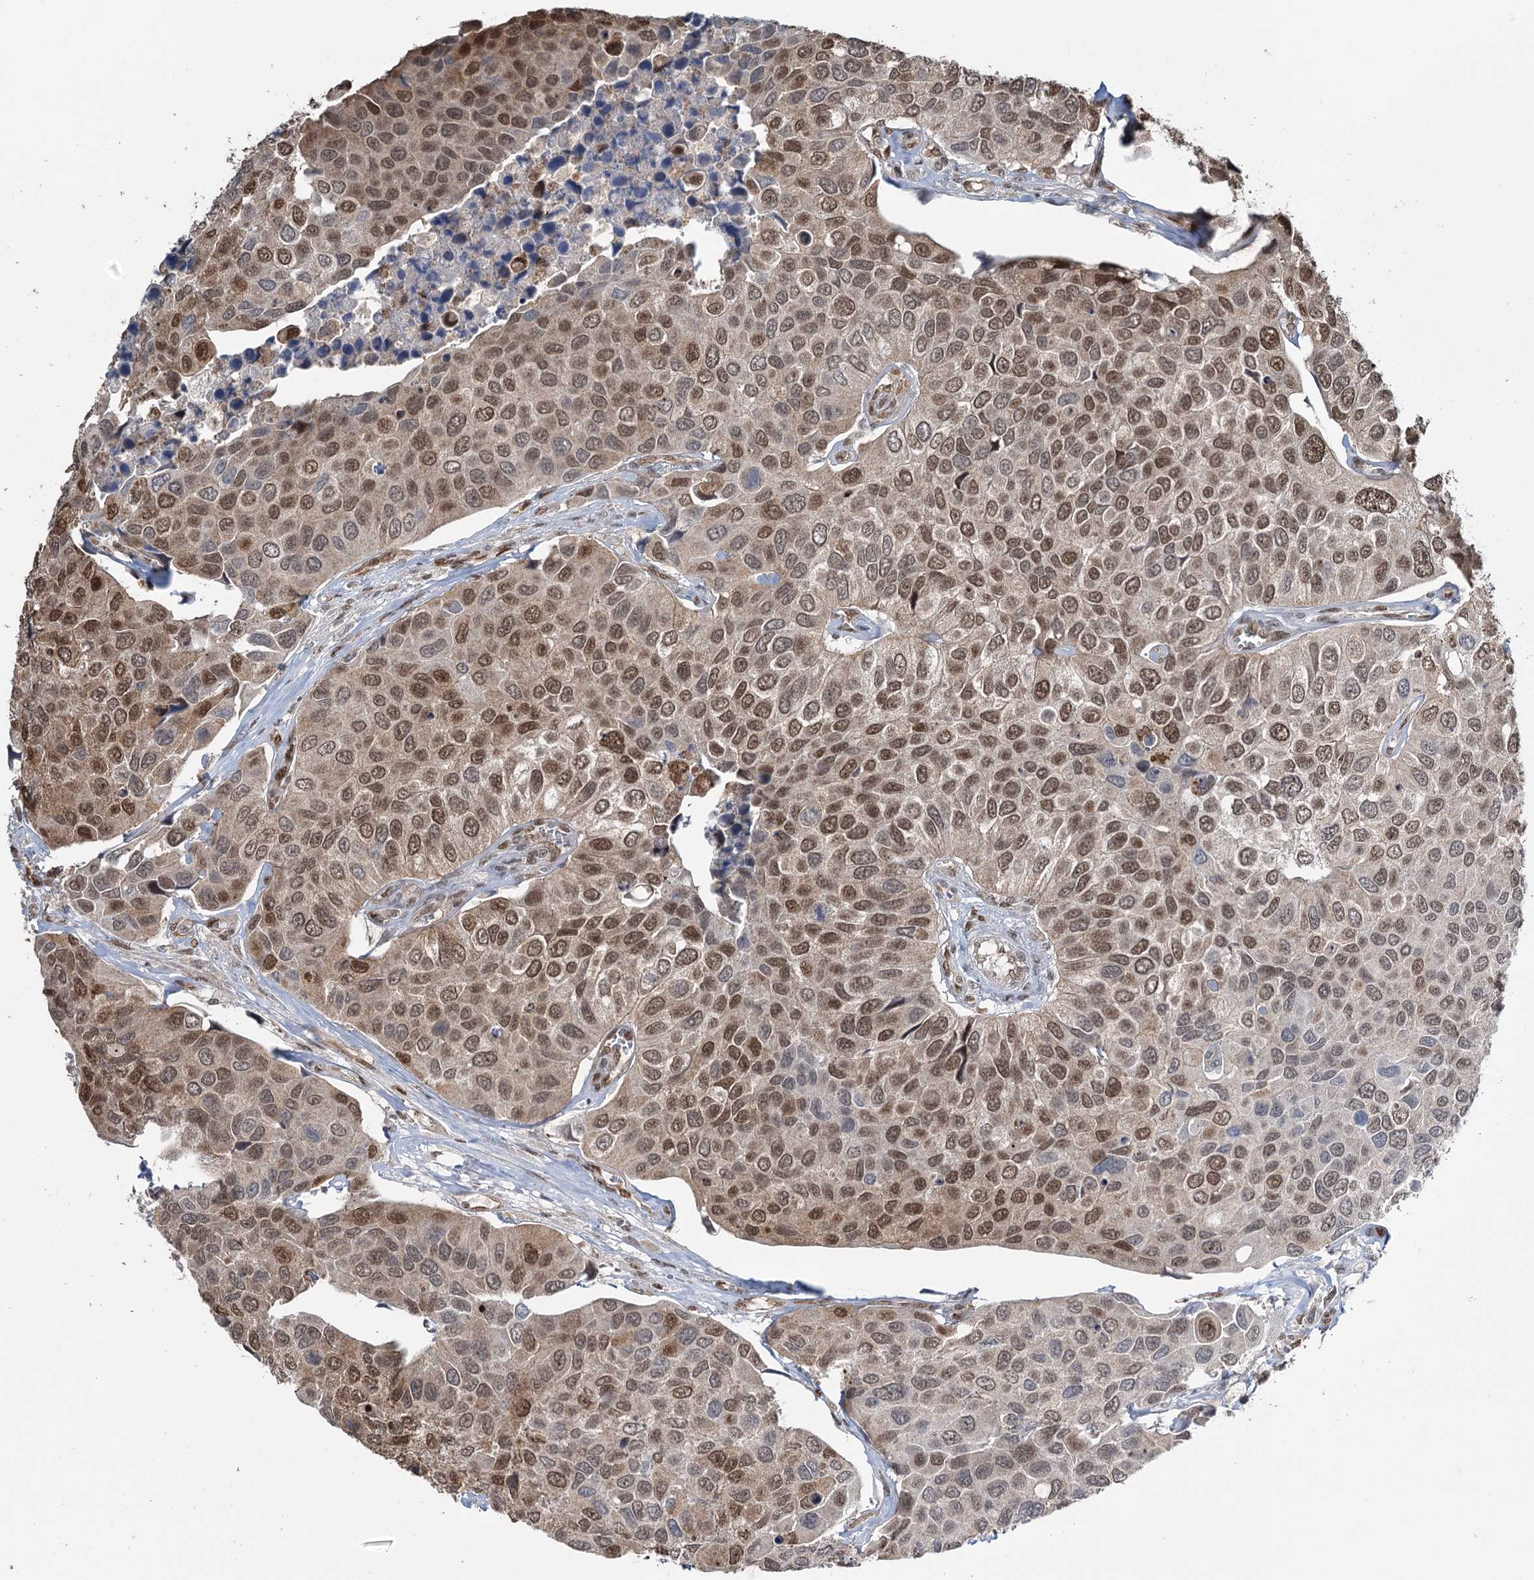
{"staining": {"intensity": "moderate", "quantity": ">75%", "location": "cytoplasmic/membranous,nuclear"}, "tissue": "urothelial cancer", "cell_type": "Tumor cells", "image_type": "cancer", "snomed": [{"axis": "morphology", "description": "Urothelial carcinoma, High grade"}, {"axis": "topography", "description": "Urinary bladder"}], "caption": "The image shows staining of urothelial cancer, revealing moderate cytoplasmic/membranous and nuclear protein positivity (brown color) within tumor cells.", "gene": "RPS27A", "patient": {"sex": "male", "age": 74}}